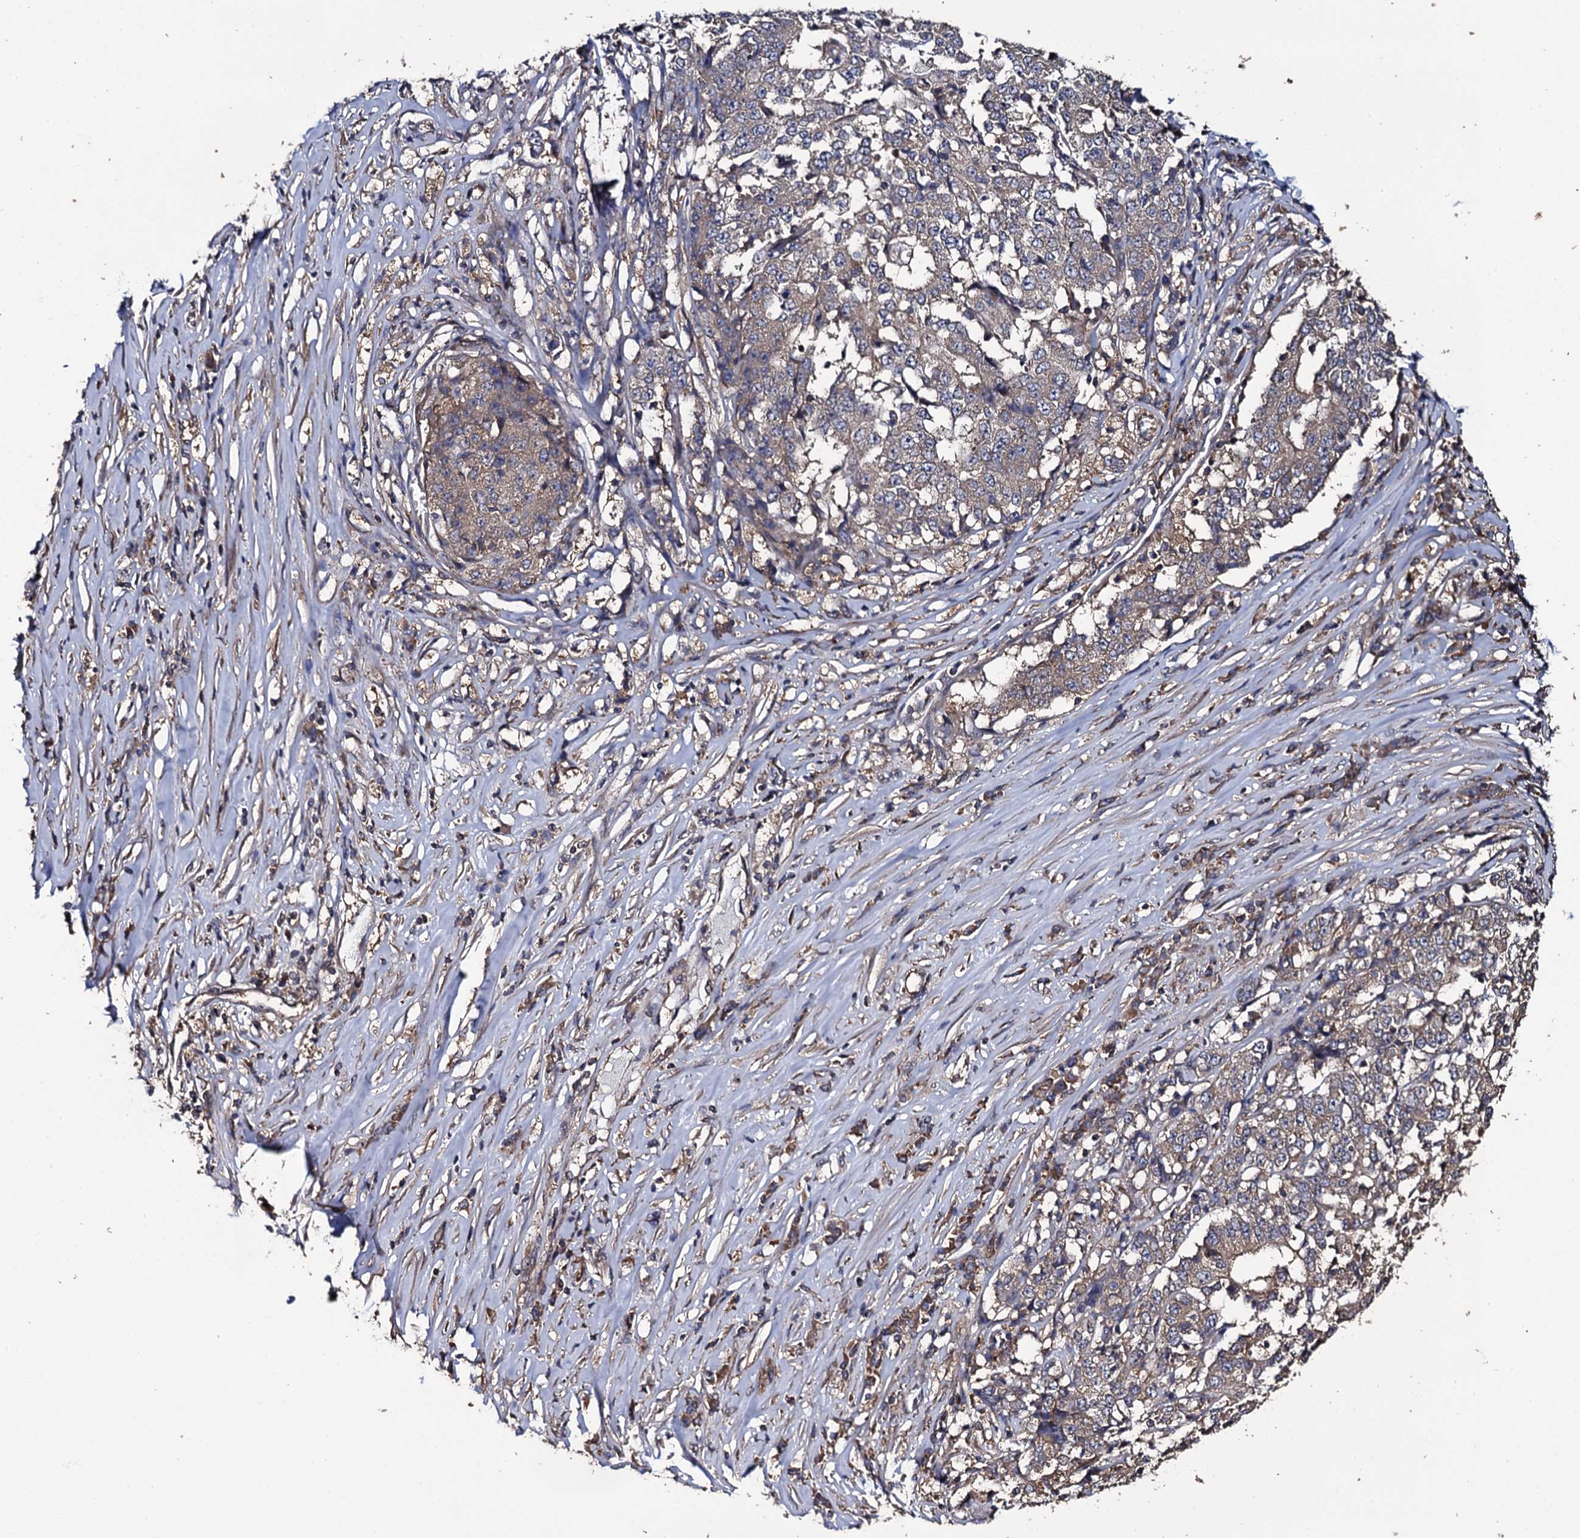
{"staining": {"intensity": "weak", "quantity": "25%-75%", "location": "cytoplasmic/membranous"}, "tissue": "stomach cancer", "cell_type": "Tumor cells", "image_type": "cancer", "snomed": [{"axis": "morphology", "description": "Adenocarcinoma, NOS"}, {"axis": "topography", "description": "Stomach"}], "caption": "Immunohistochemistry (IHC) histopathology image of human stomach cancer (adenocarcinoma) stained for a protein (brown), which shows low levels of weak cytoplasmic/membranous staining in approximately 25%-75% of tumor cells.", "gene": "TTC23", "patient": {"sex": "male", "age": 59}}